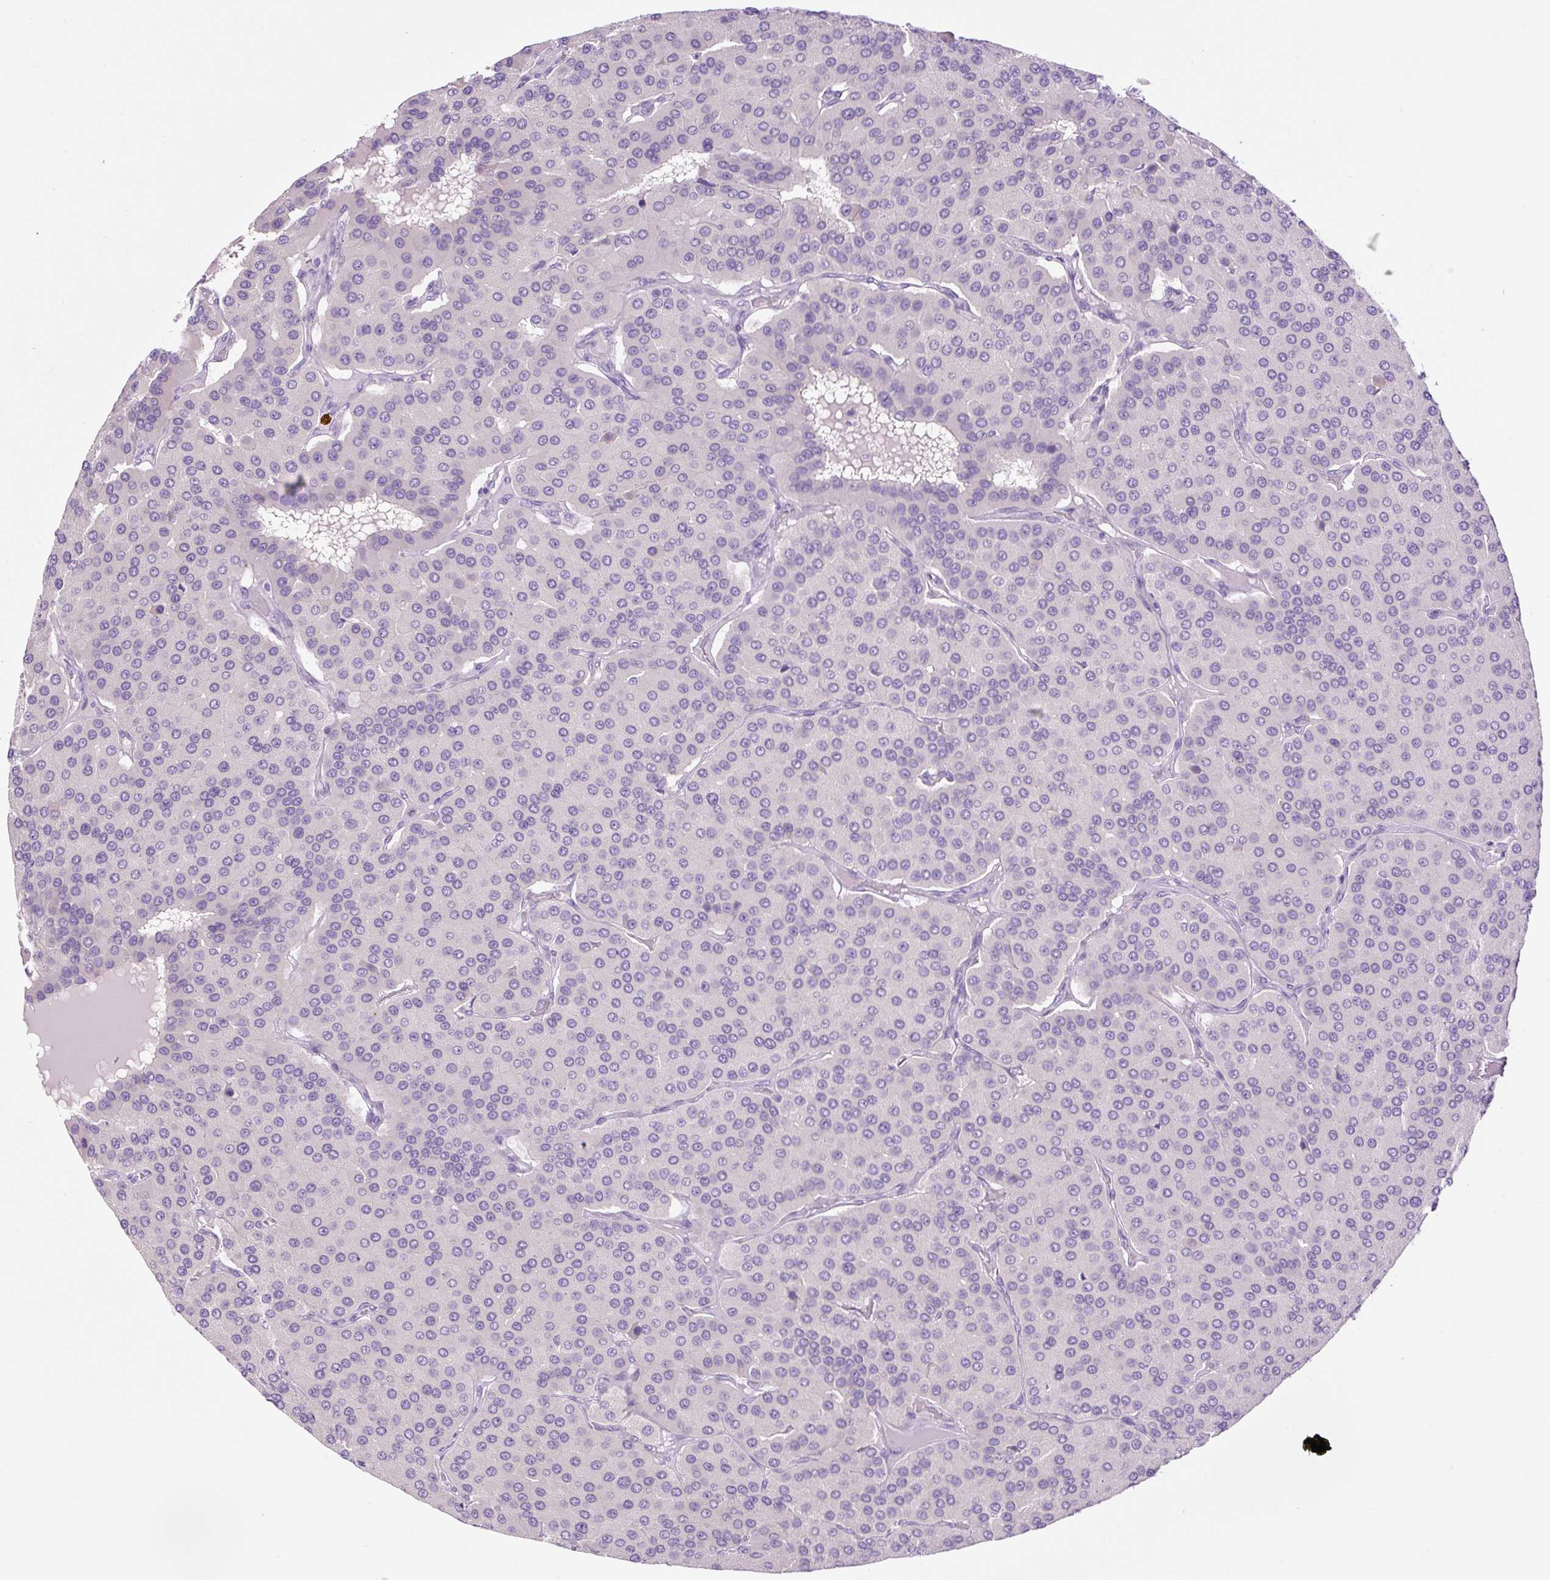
{"staining": {"intensity": "negative", "quantity": "none", "location": "none"}, "tissue": "parathyroid gland", "cell_type": "Glandular cells", "image_type": "normal", "snomed": [{"axis": "morphology", "description": "Normal tissue, NOS"}, {"axis": "morphology", "description": "Adenoma, NOS"}, {"axis": "topography", "description": "Parathyroid gland"}], "caption": "DAB (3,3'-diaminobenzidine) immunohistochemical staining of normal human parathyroid gland displays no significant expression in glandular cells.", "gene": "RNF212B", "patient": {"sex": "female", "age": 86}}